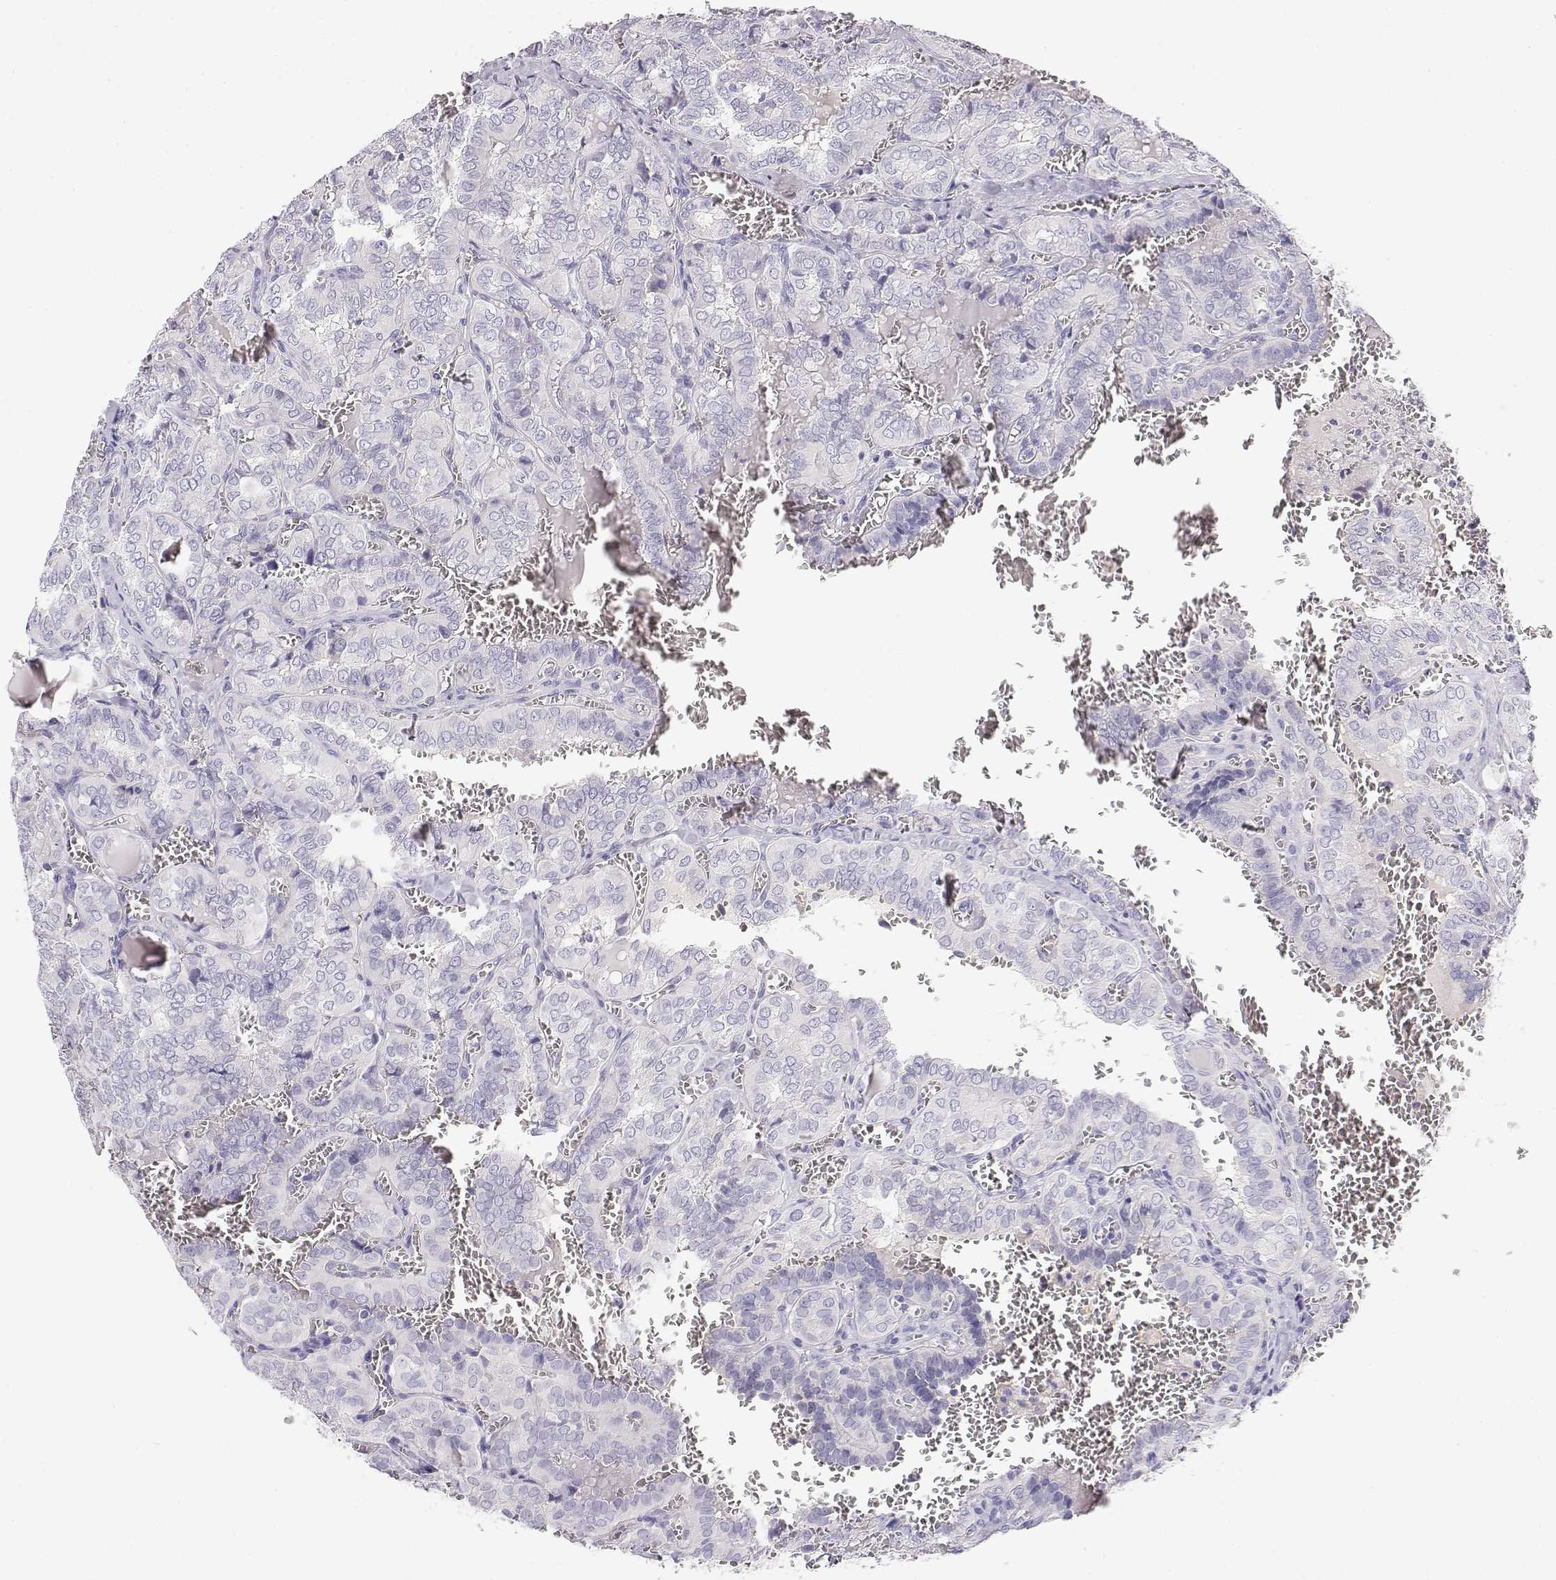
{"staining": {"intensity": "negative", "quantity": "none", "location": "none"}, "tissue": "thyroid cancer", "cell_type": "Tumor cells", "image_type": "cancer", "snomed": [{"axis": "morphology", "description": "Papillary adenocarcinoma, NOS"}, {"axis": "topography", "description": "Thyroid gland"}], "caption": "The histopathology image demonstrates no significant positivity in tumor cells of thyroid cancer.", "gene": "GPR174", "patient": {"sex": "female", "age": 41}}